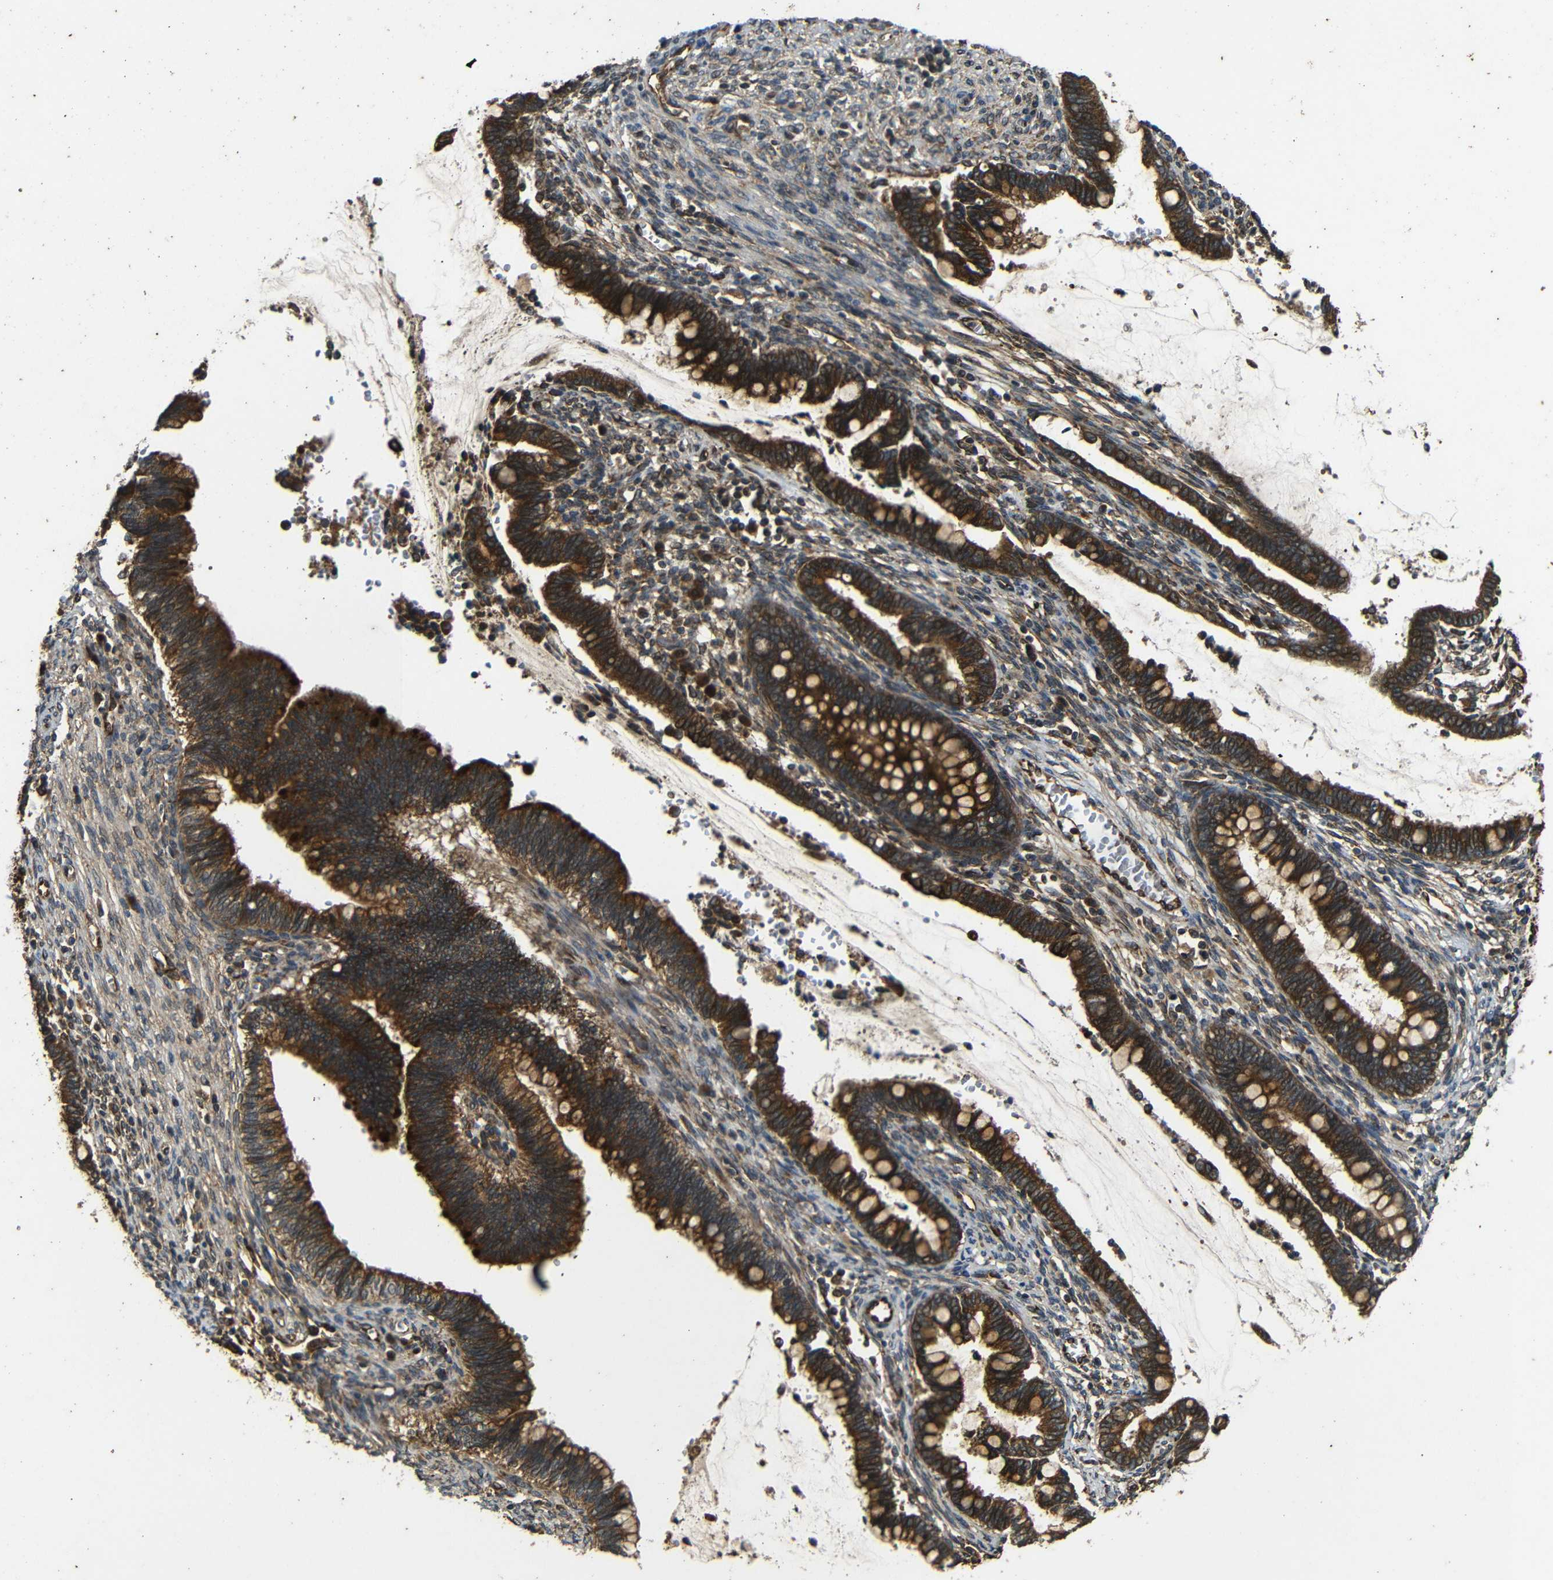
{"staining": {"intensity": "strong", "quantity": ">75%", "location": "cytoplasmic/membranous"}, "tissue": "cervical cancer", "cell_type": "Tumor cells", "image_type": "cancer", "snomed": [{"axis": "morphology", "description": "Adenocarcinoma, NOS"}, {"axis": "topography", "description": "Cervix"}], "caption": "This photomicrograph demonstrates IHC staining of human cervical adenocarcinoma, with high strong cytoplasmic/membranous positivity in about >75% of tumor cells.", "gene": "TRPC1", "patient": {"sex": "female", "age": 44}}